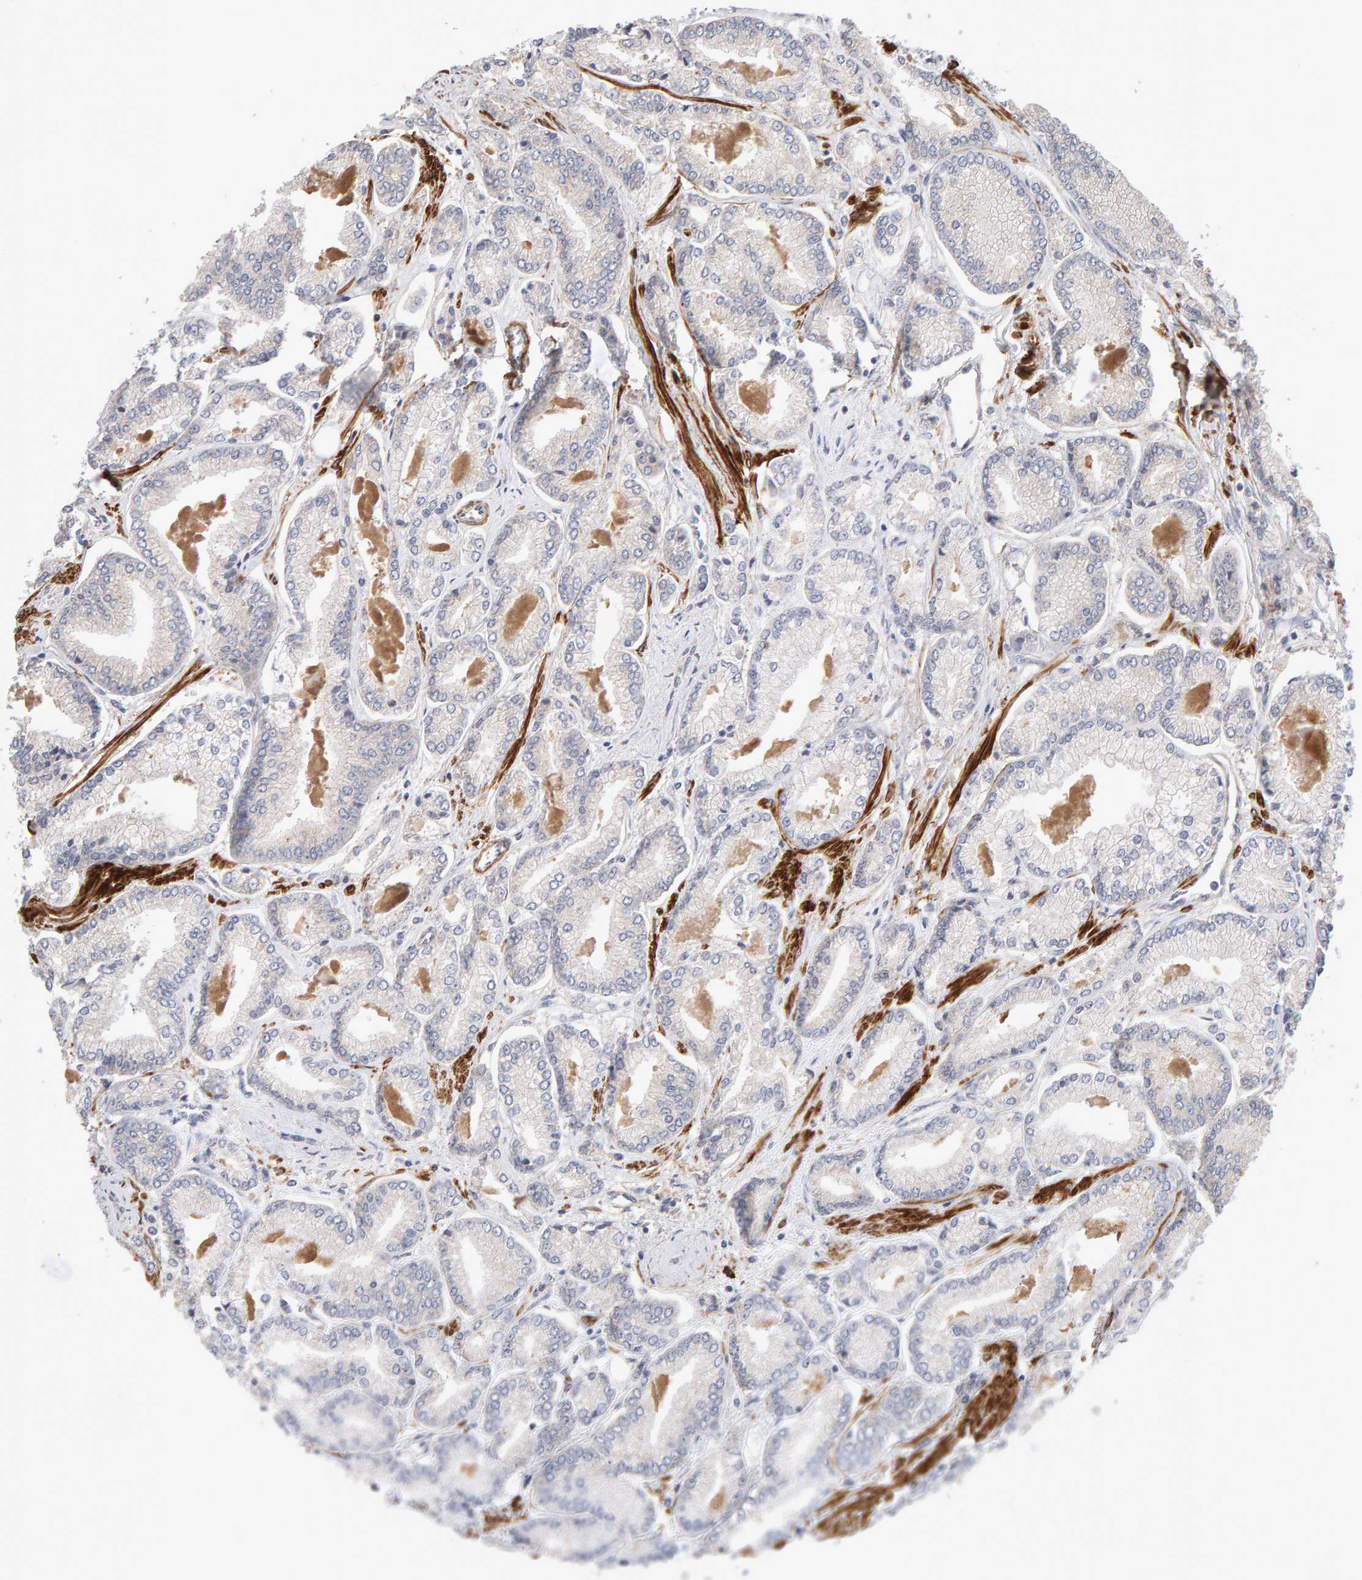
{"staining": {"intensity": "negative", "quantity": "none", "location": "none"}, "tissue": "prostate cancer", "cell_type": "Tumor cells", "image_type": "cancer", "snomed": [{"axis": "morphology", "description": "Adenocarcinoma, Low grade"}, {"axis": "topography", "description": "Prostate"}], "caption": "Immunohistochemistry (IHC) photomicrograph of human prostate cancer (adenocarcinoma (low-grade)) stained for a protein (brown), which reveals no positivity in tumor cells.", "gene": "RNF19A", "patient": {"sex": "male", "age": 52}}